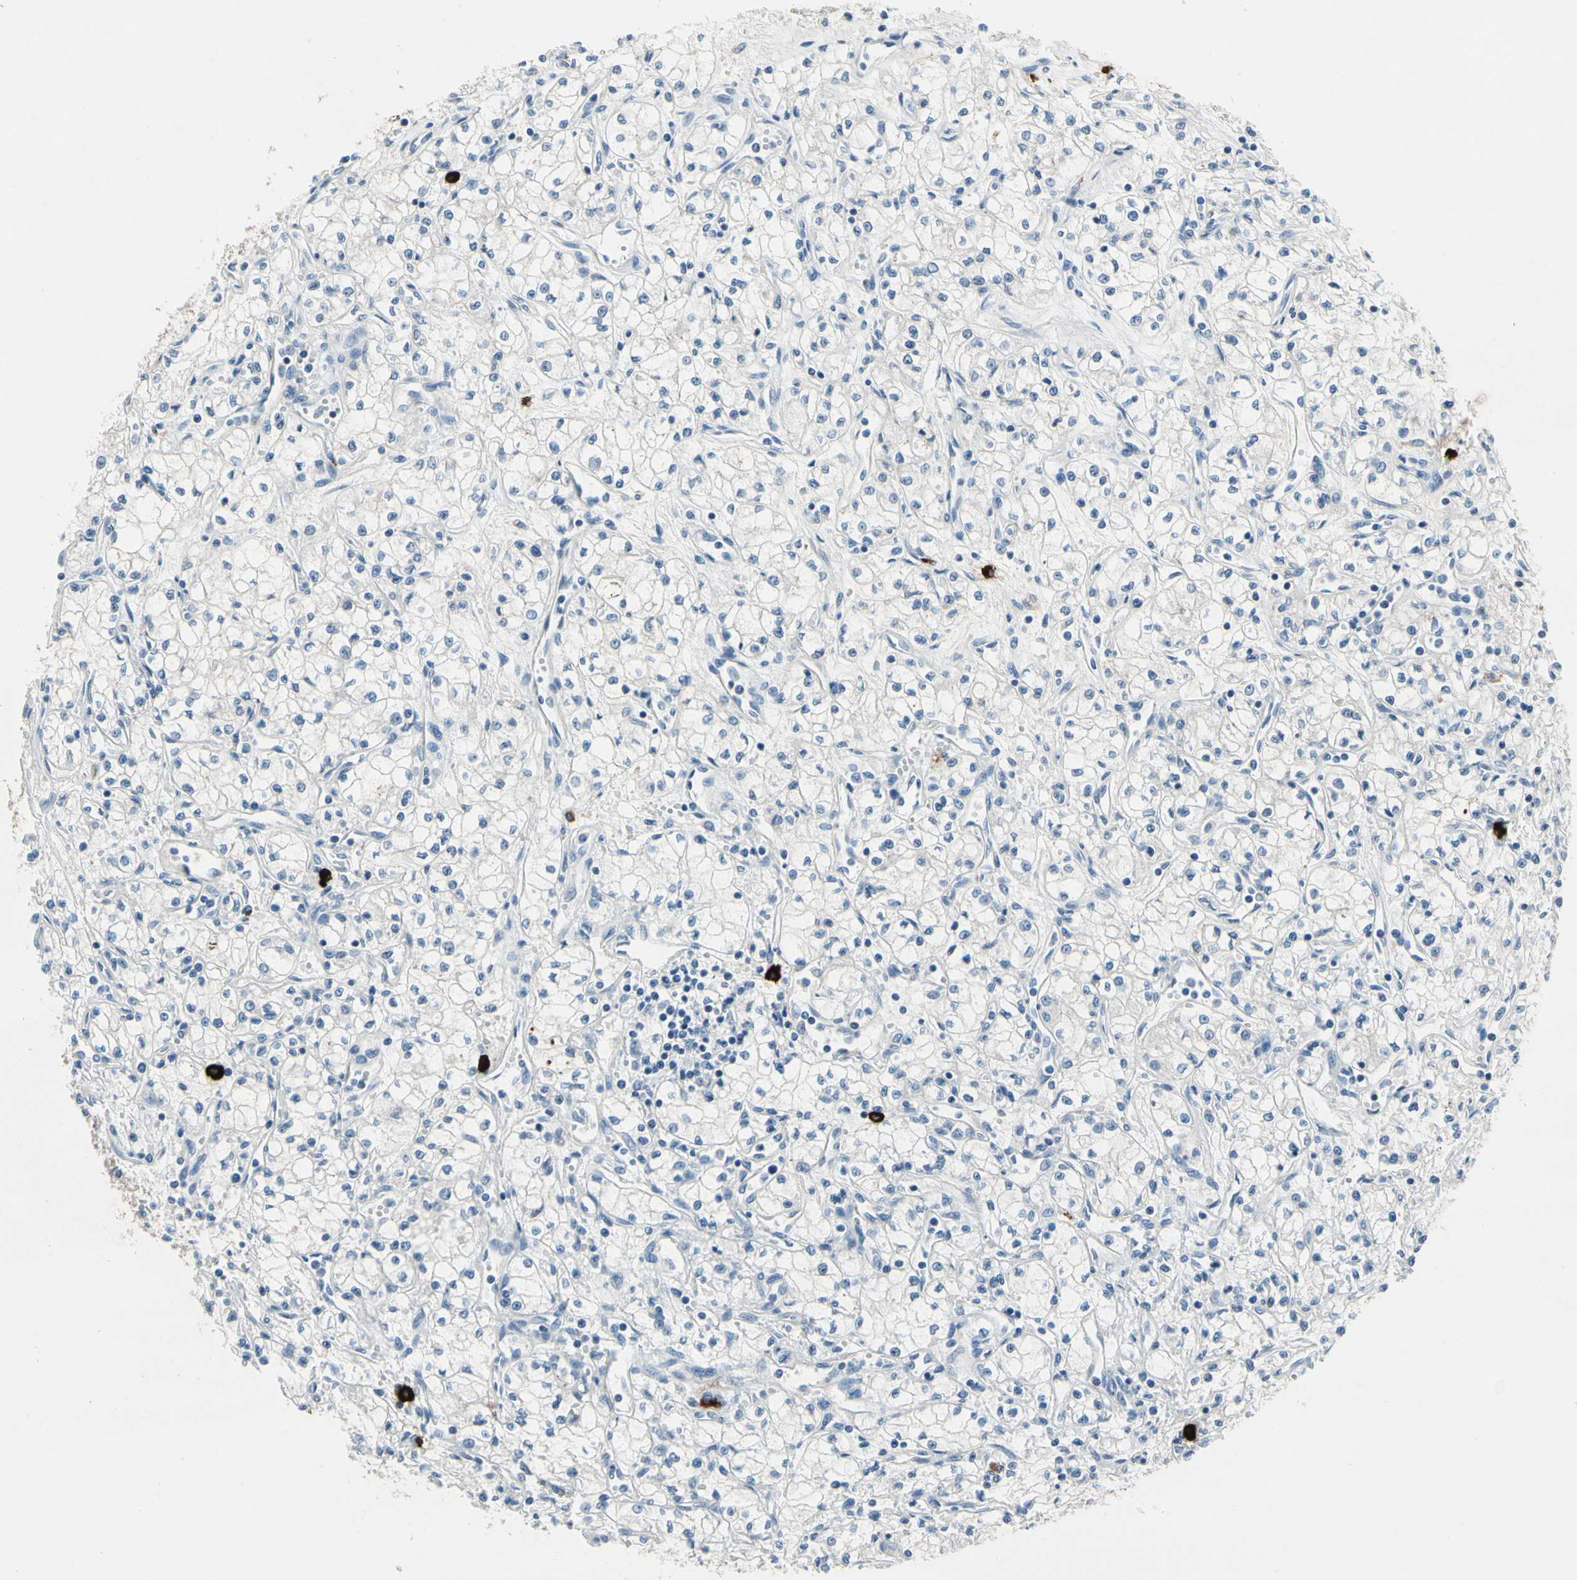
{"staining": {"intensity": "negative", "quantity": "none", "location": "none"}, "tissue": "renal cancer", "cell_type": "Tumor cells", "image_type": "cancer", "snomed": [{"axis": "morphology", "description": "Normal tissue, NOS"}, {"axis": "morphology", "description": "Adenocarcinoma, NOS"}, {"axis": "topography", "description": "Kidney"}], "caption": "Tumor cells are negative for protein expression in human adenocarcinoma (renal). (Immunohistochemistry (ihc), brightfield microscopy, high magnification).", "gene": "CPA3", "patient": {"sex": "male", "age": 59}}